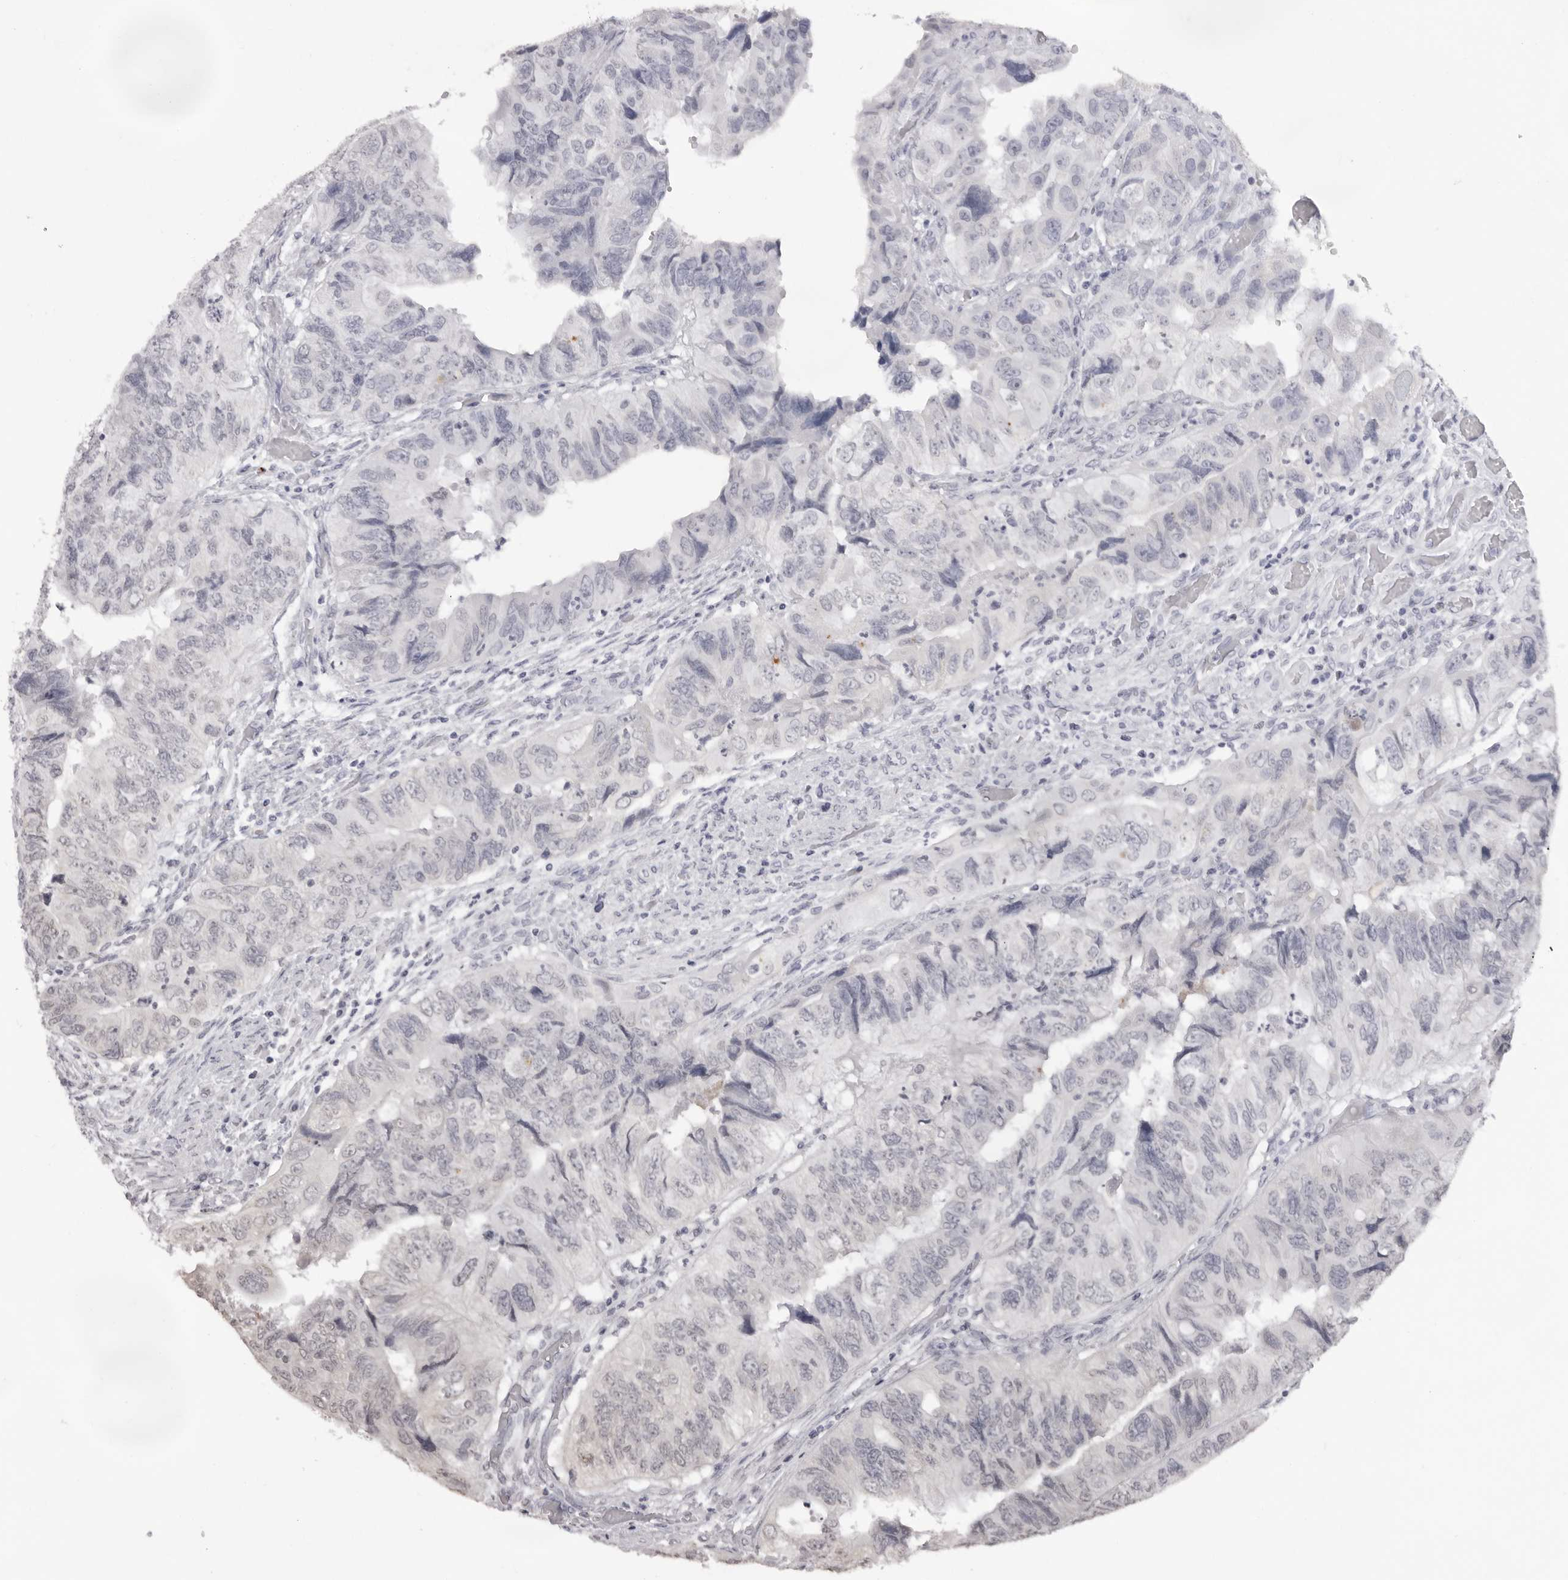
{"staining": {"intensity": "negative", "quantity": "none", "location": "none"}, "tissue": "colorectal cancer", "cell_type": "Tumor cells", "image_type": "cancer", "snomed": [{"axis": "morphology", "description": "Adenocarcinoma, NOS"}, {"axis": "topography", "description": "Rectum"}], "caption": "This image is of colorectal cancer stained with IHC to label a protein in brown with the nuclei are counter-stained blue. There is no staining in tumor cells.", "gene": "NTM", "patient": {"sex": "male", "age": 63}}